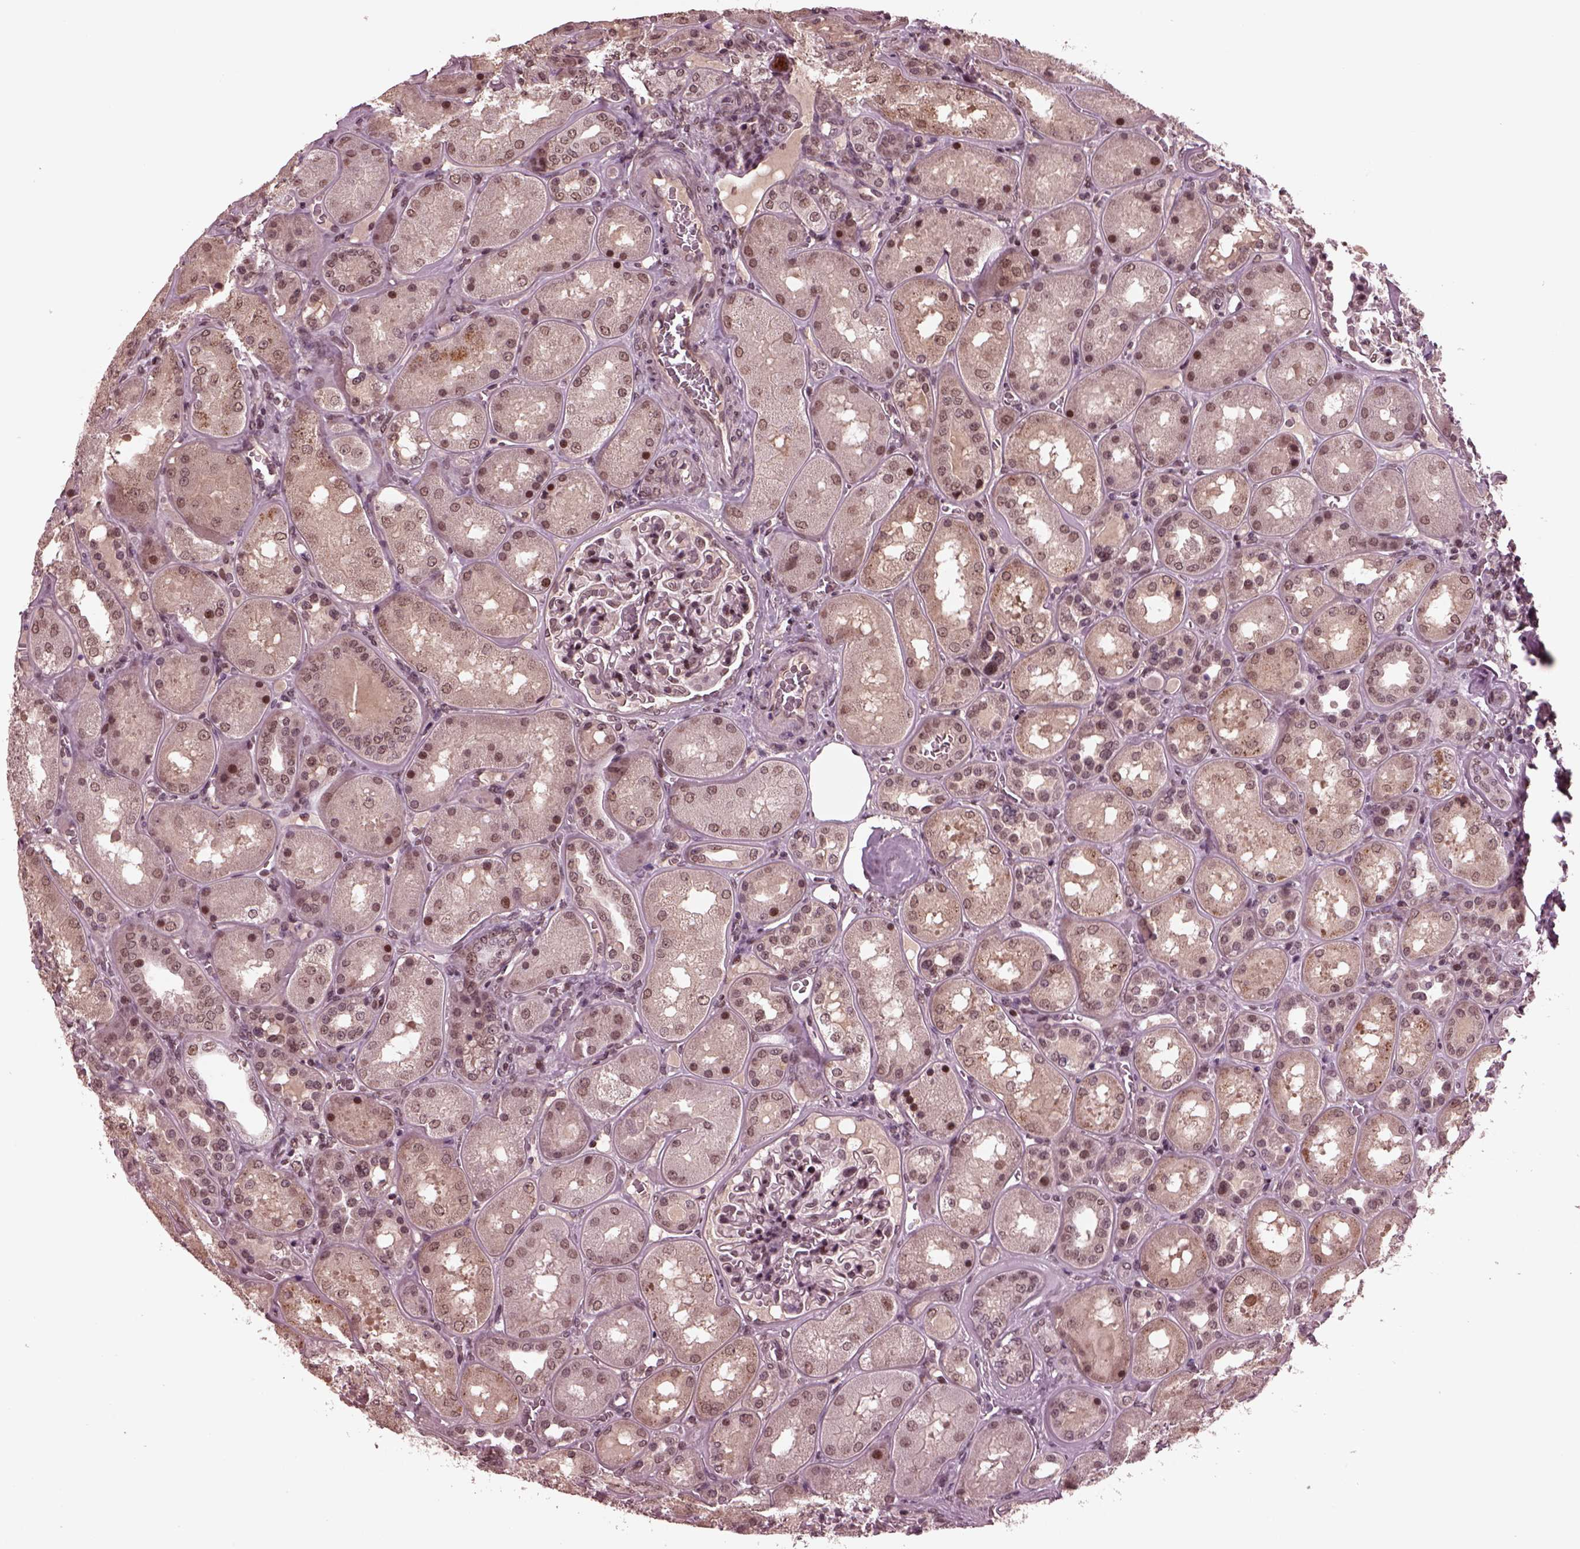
{"staining": {"intensity": "weak", "quantity": "25%-75%", "location": "nuclear"}, "tissue": "kidney", "cell_type": "Cells in glomeruli", "image_type": "normal", "snomed": [{"axis": "morphology", "description": "Normal tissue, NOS"}, {"axis": "topography", "description": "Kidney"}], "caption": "Benign kidney was stained to show a protein in brown. There is low levels of weak nuclear staining in about 25%-75% of cells in glomeruli. (DAB (3,3'-diaminobenzidine) IHC, brown staining for protein, blue staining for nuclei).", "gene": "NAP1L5", "patient": {"sex": "male", "age": 73}}